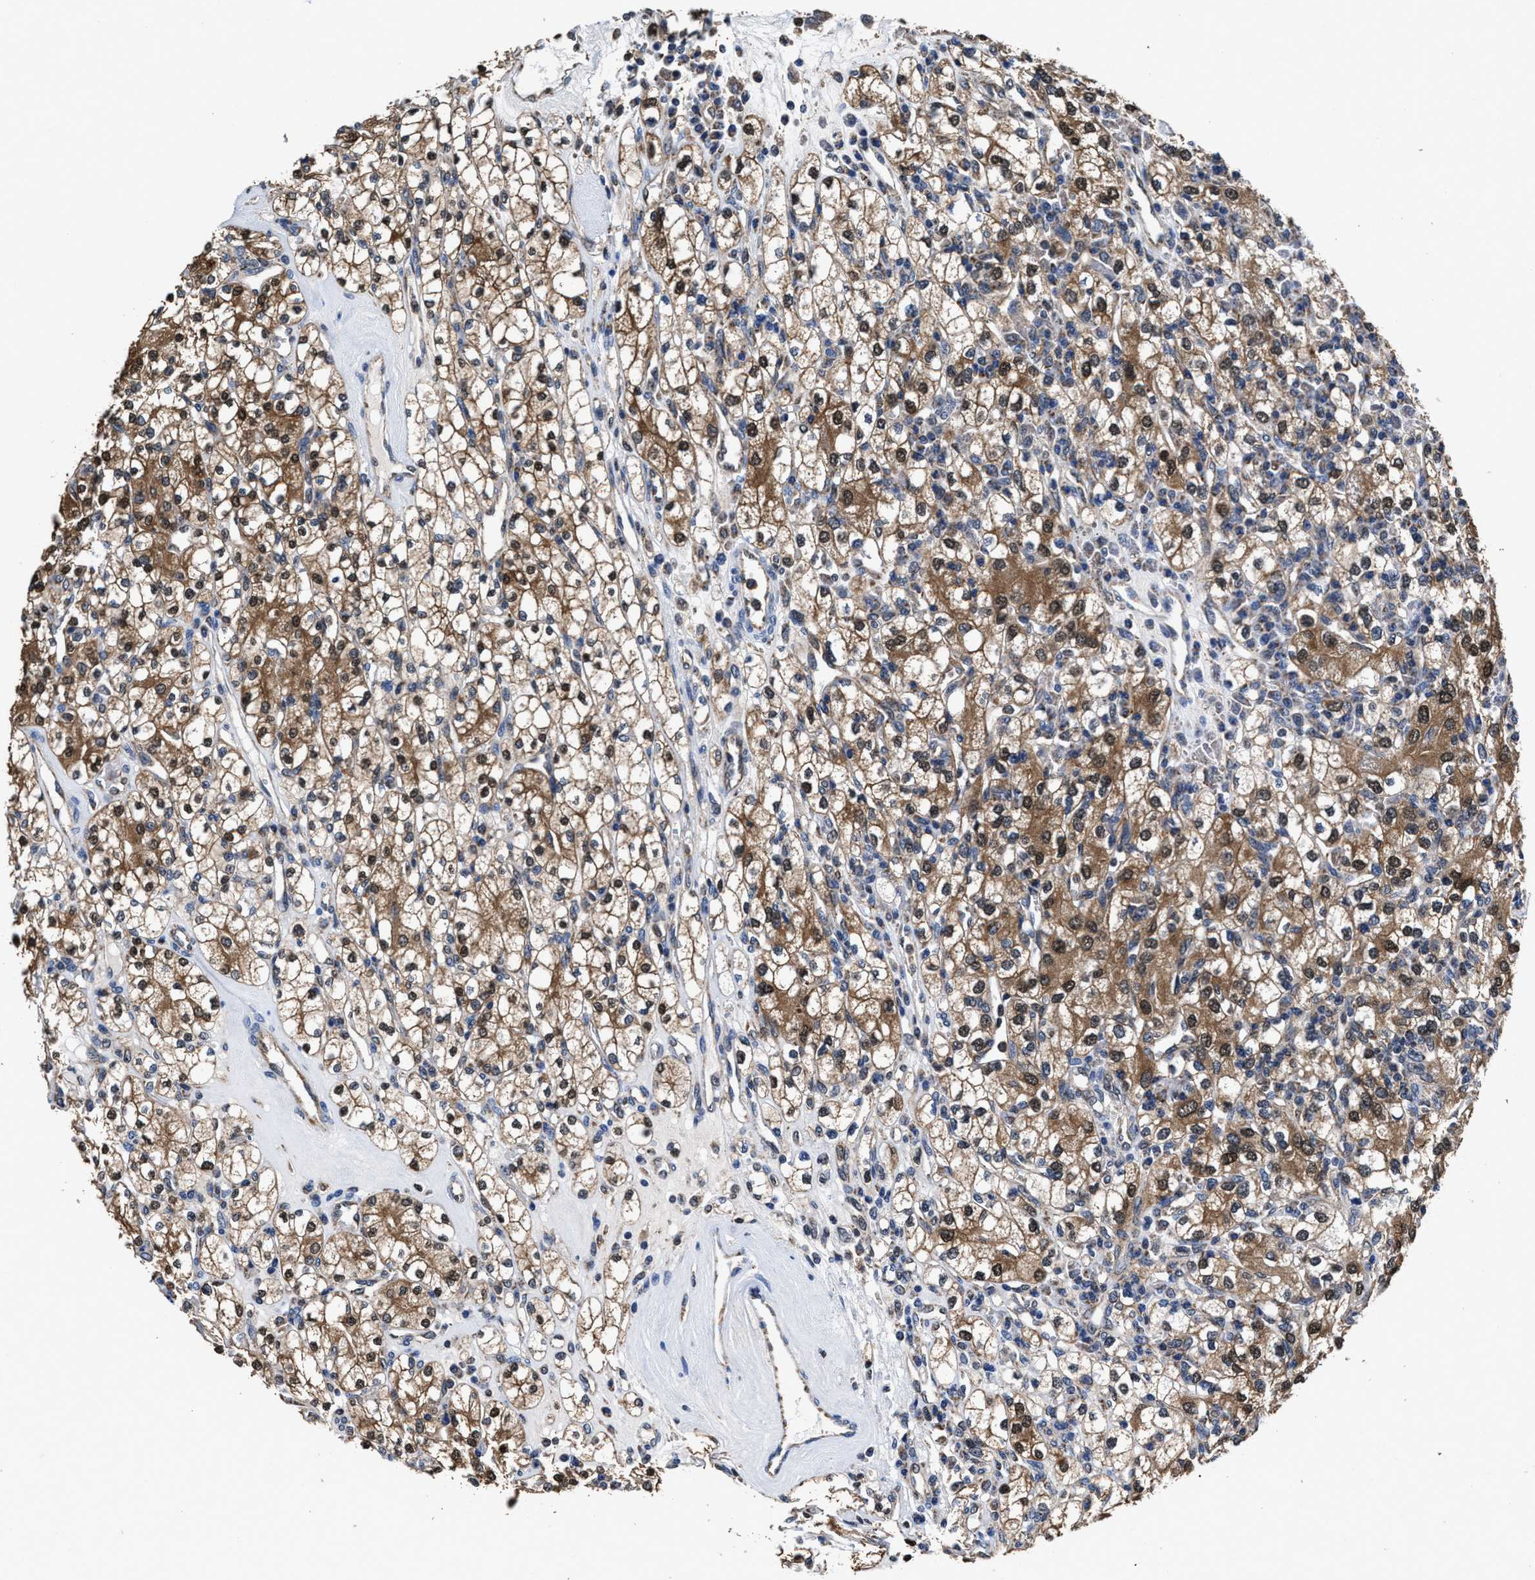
{"staining": {"intensity": "moderate", "quantity": ">75%", "location": "cytoplasmic/membranous,nuclear"}, "tissue": "renal cancer", "cell_type": "Tumor cells", "image_type": "cancer", "snomed": [{"axis": "morphology", "description": "Adenocarcinoma, NOS"}, {"axis": "topography", "description": "Kidney"}], "caption": "This micrograph reveals immunohistochemistry staining of human renal cancer (adenocarcinoma), with medium moderate cytoplasmic/membranous and nuclear positivity in about >75% of tumor cells.", "gene": "ACLY", "patient": {"sex": "male", "age": 77}}